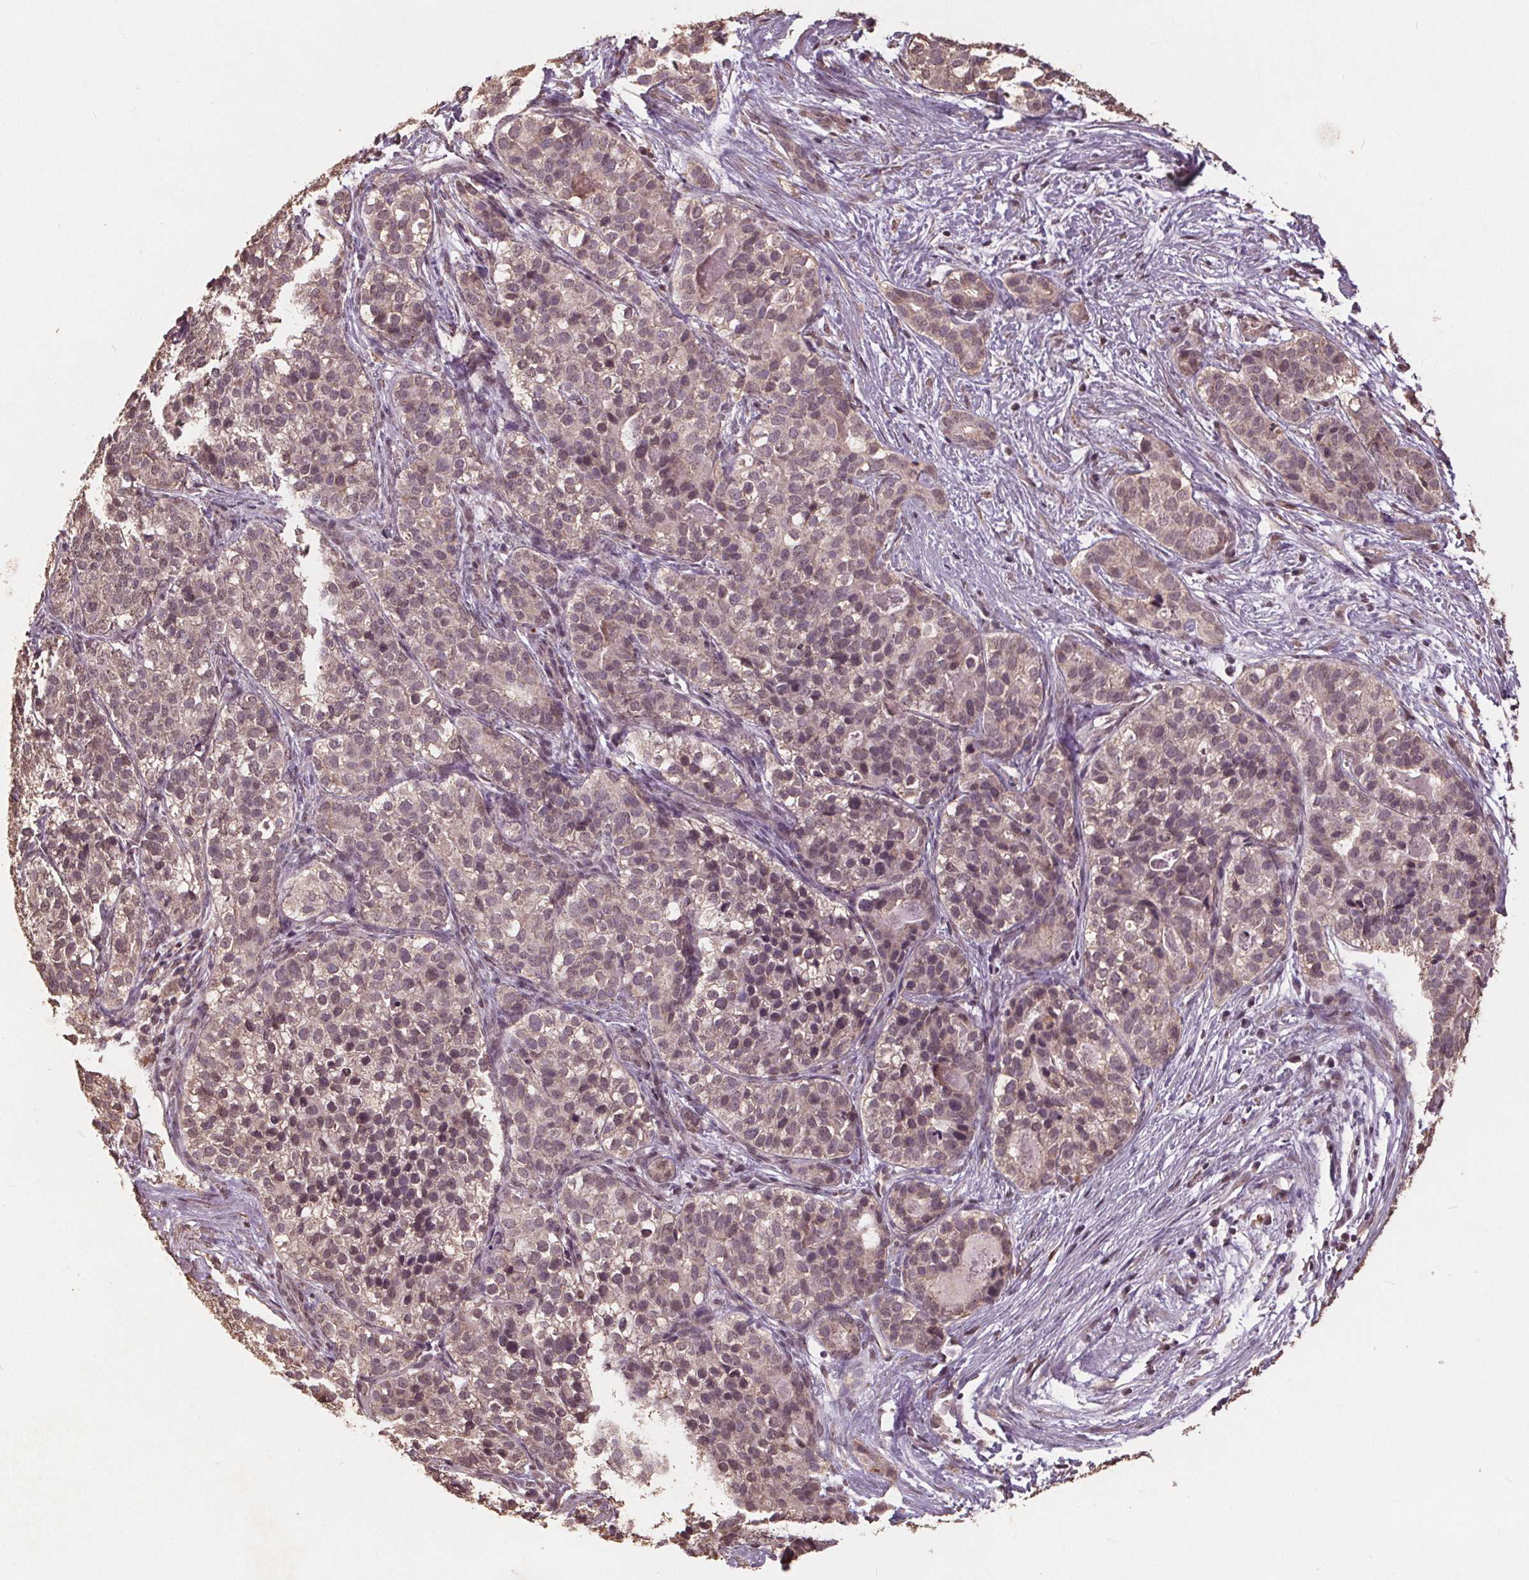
{"staining": {"intensity": "weak", "quantity": "<25%", "location": "nuclear"}, "tissue": "liver cancer", "cell_type": "Tumor cells", "image_type": "cancer", "snomed": [{"axis": "morphology", "description": "Cholangiocarcinoma"}, {"axis": "topography", "description": "Liver"}], "caption": "Immunohistochemical staining of human liver cholangiocarcinoma exhibits no significant expression in tumor cells.", "gene": "DSG3", "patient": {"sex": "male", "age": 56}}